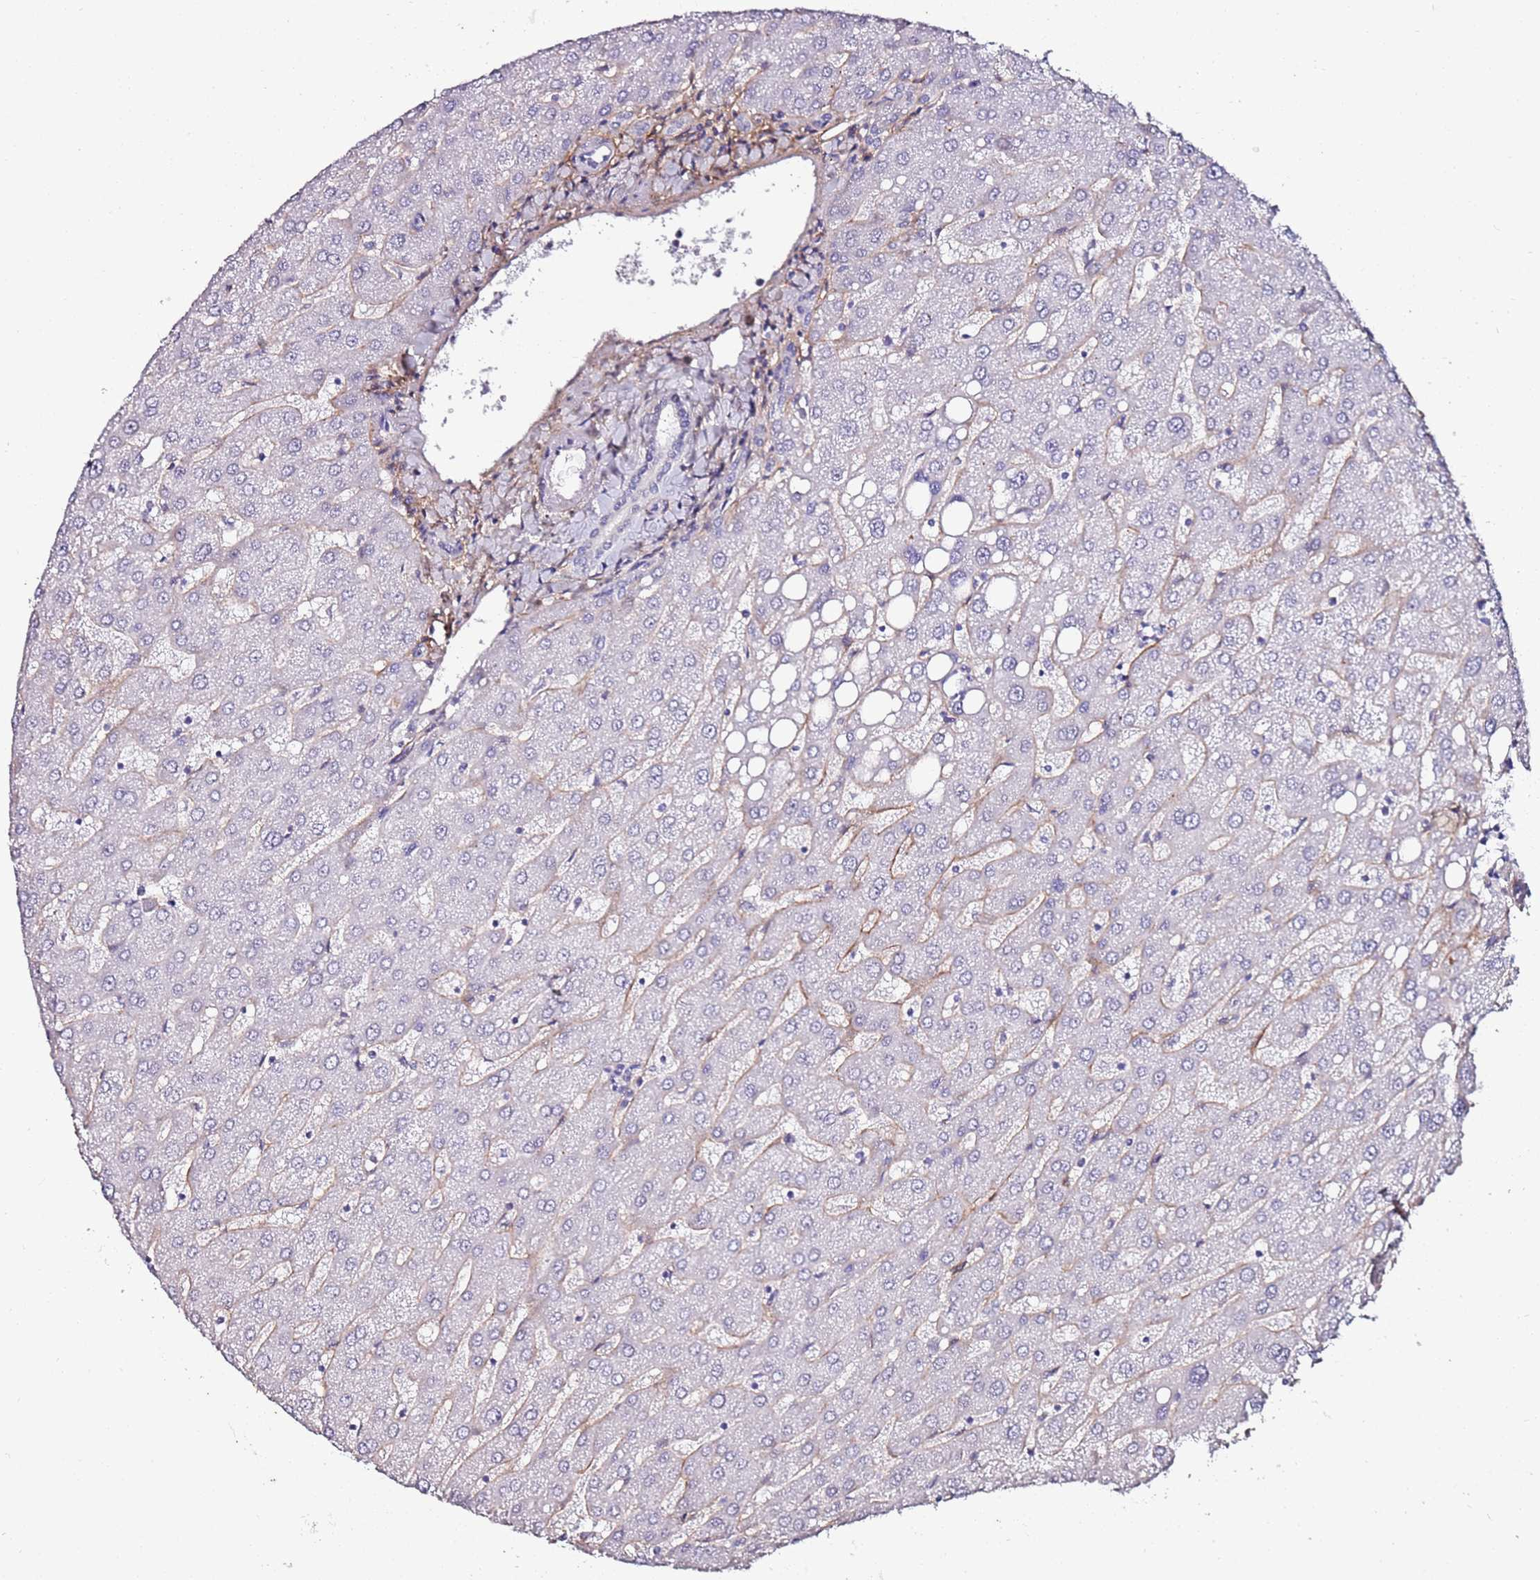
{"staining": {"intensity": "negative", "quantity": "none", "location": "none"}, "tissue": "liver", "cell_type": "Cholangiocytes", "image_type": "normal", "snomed": [{"axis": "morphology", "description": "Normal tissue, NOS"}, {"axis": "topography", "description": "Liver"}], "caption": "Immunohistochemistry (IHC) micrograph of benign liver stained for a protein (brown), which reveals no staining in cholangiocytes. (IHC, brightfield microscopy, high magnification).", "gene": "C3orf80", "patient": {"sex": "male", "age": 67}}